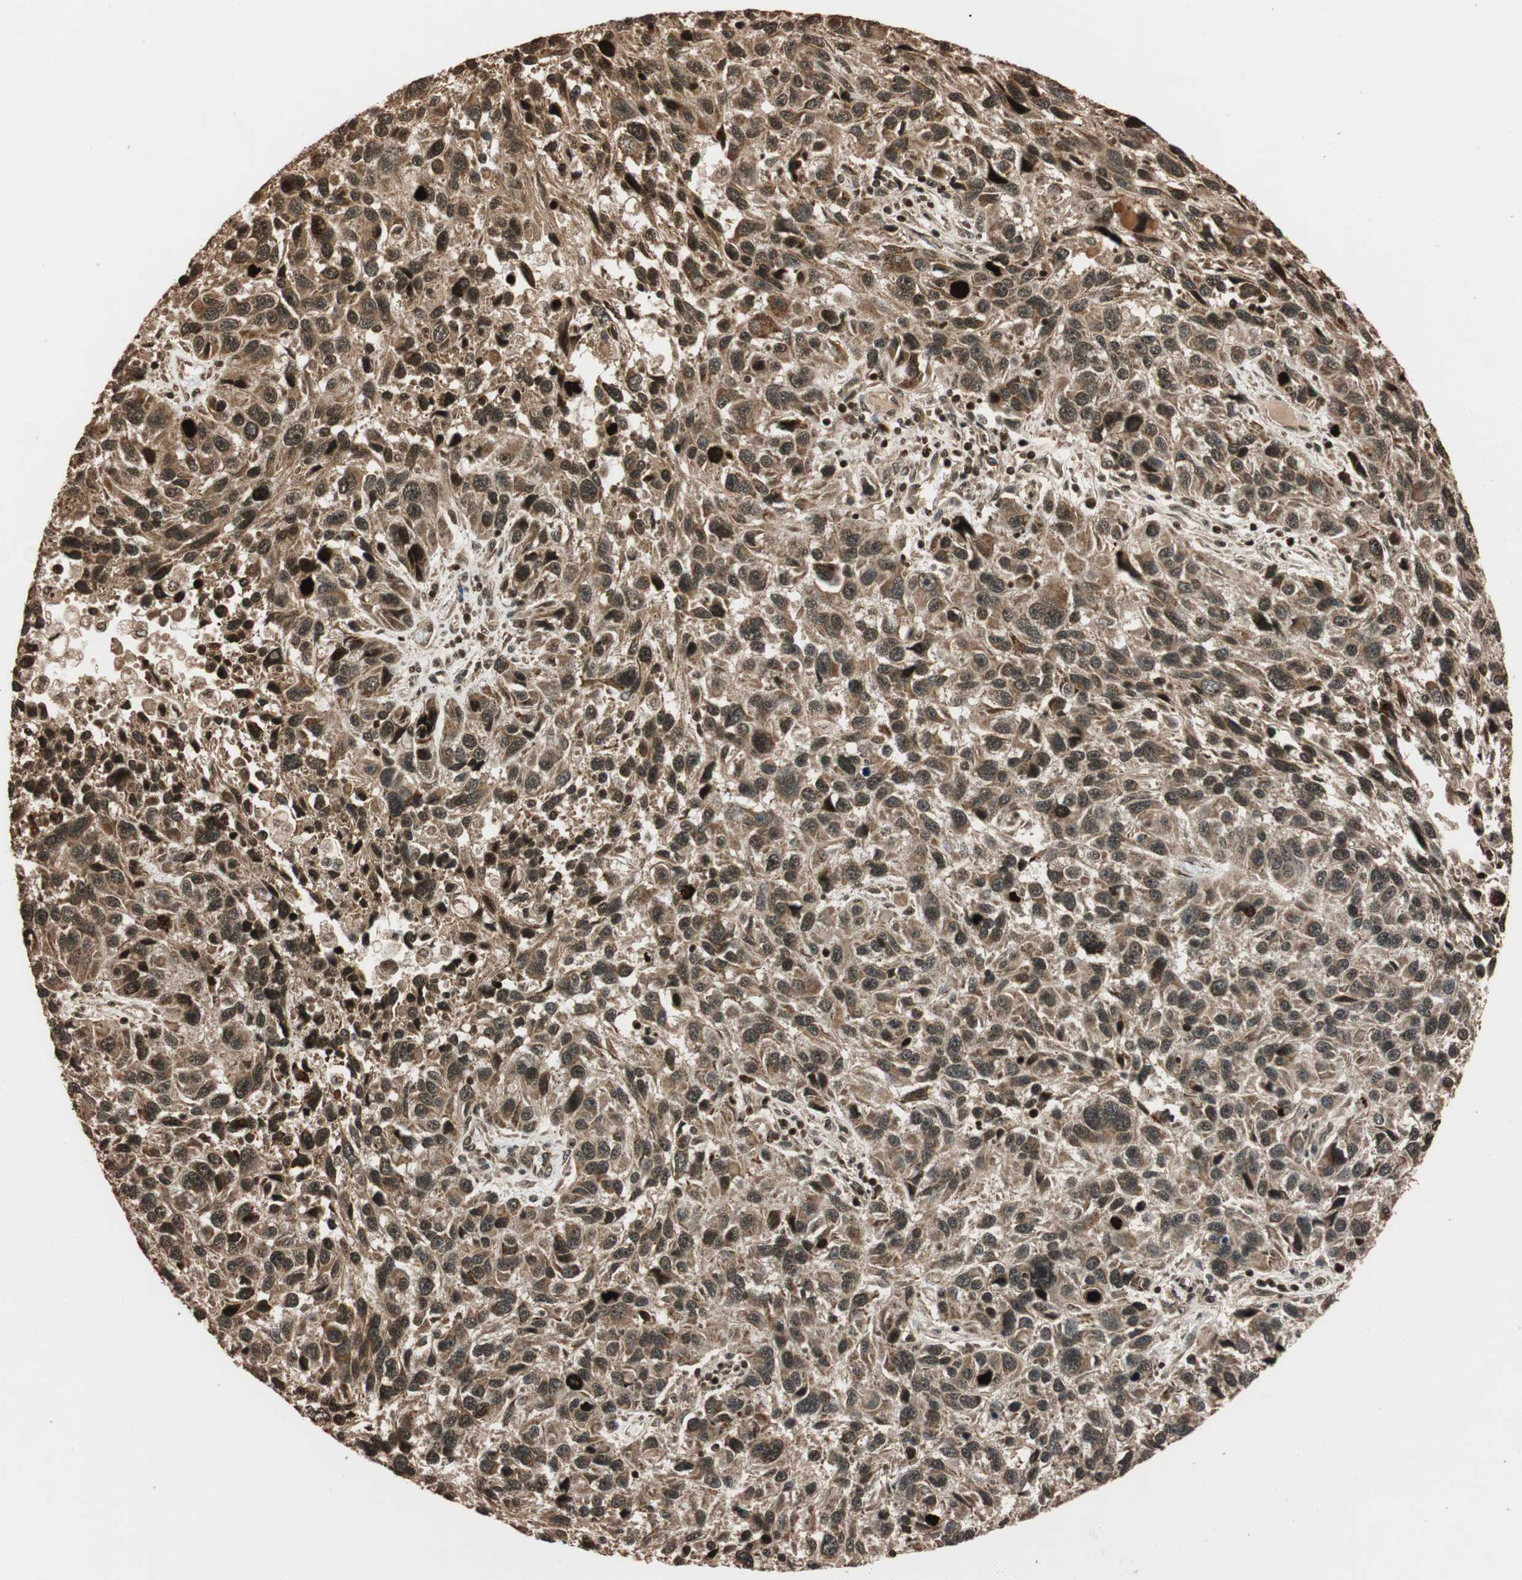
{"staining": {"intensity": "moderate", "quantity": ">75%", "location": "cytoplasmic/membranous,nuclear"}, "tissue": "melanoma", "cell_type": "Tumor cells", "image_type": "cancer", "snomed": [{"axis": "morphology", "description": "Malignant melanoma, NOS"}, {"axis": "topography", "description": "Skin"}], "caption": "Immunohistochemistry of melanoma shows medium levels of moderate cytoplasmic/membranous and nuclear staining in about >75% of tumor cells.", "gene": "ALKBH5", "patient": {"sex": "male", "age": 53}}